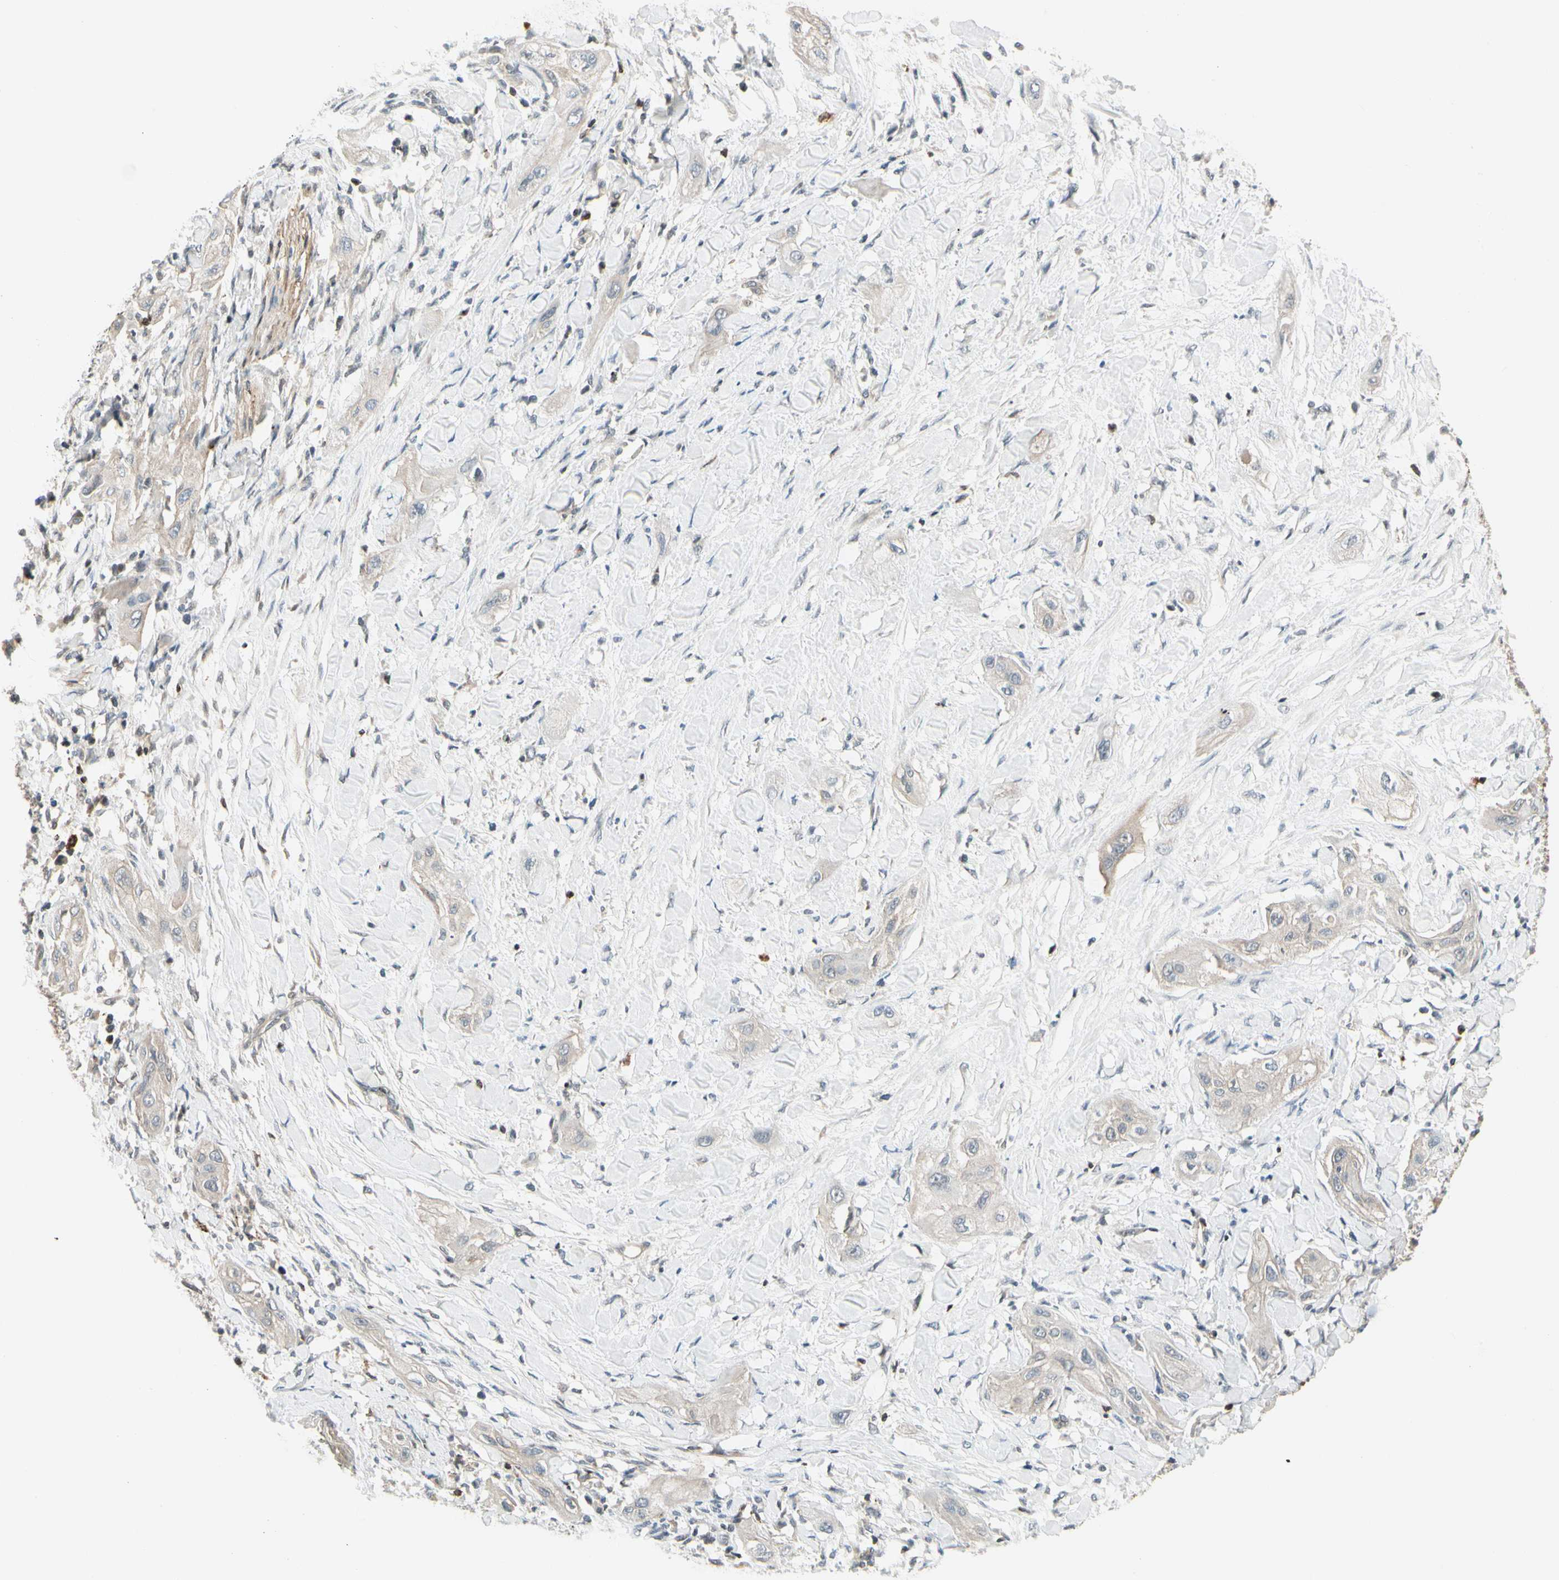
{"staining": {"intensity": "negative", "quantity": "none", "location": "none"}, "tissue": "lung cancer", "cell_type": "Tumor cells", "image_type": "cancer", "snomed": [{"axis": "morphology", "description": "Squamous cell carcinoma, NOS"}, {"axis": "topography", "description": "Lung"}], "caption": "Lung squamous cell carcinoma was stained to show a protein in brown. There is no significant staining in tumor cells.", "gene": "EVC", "patient": {"sex": "female", "age": 47}}